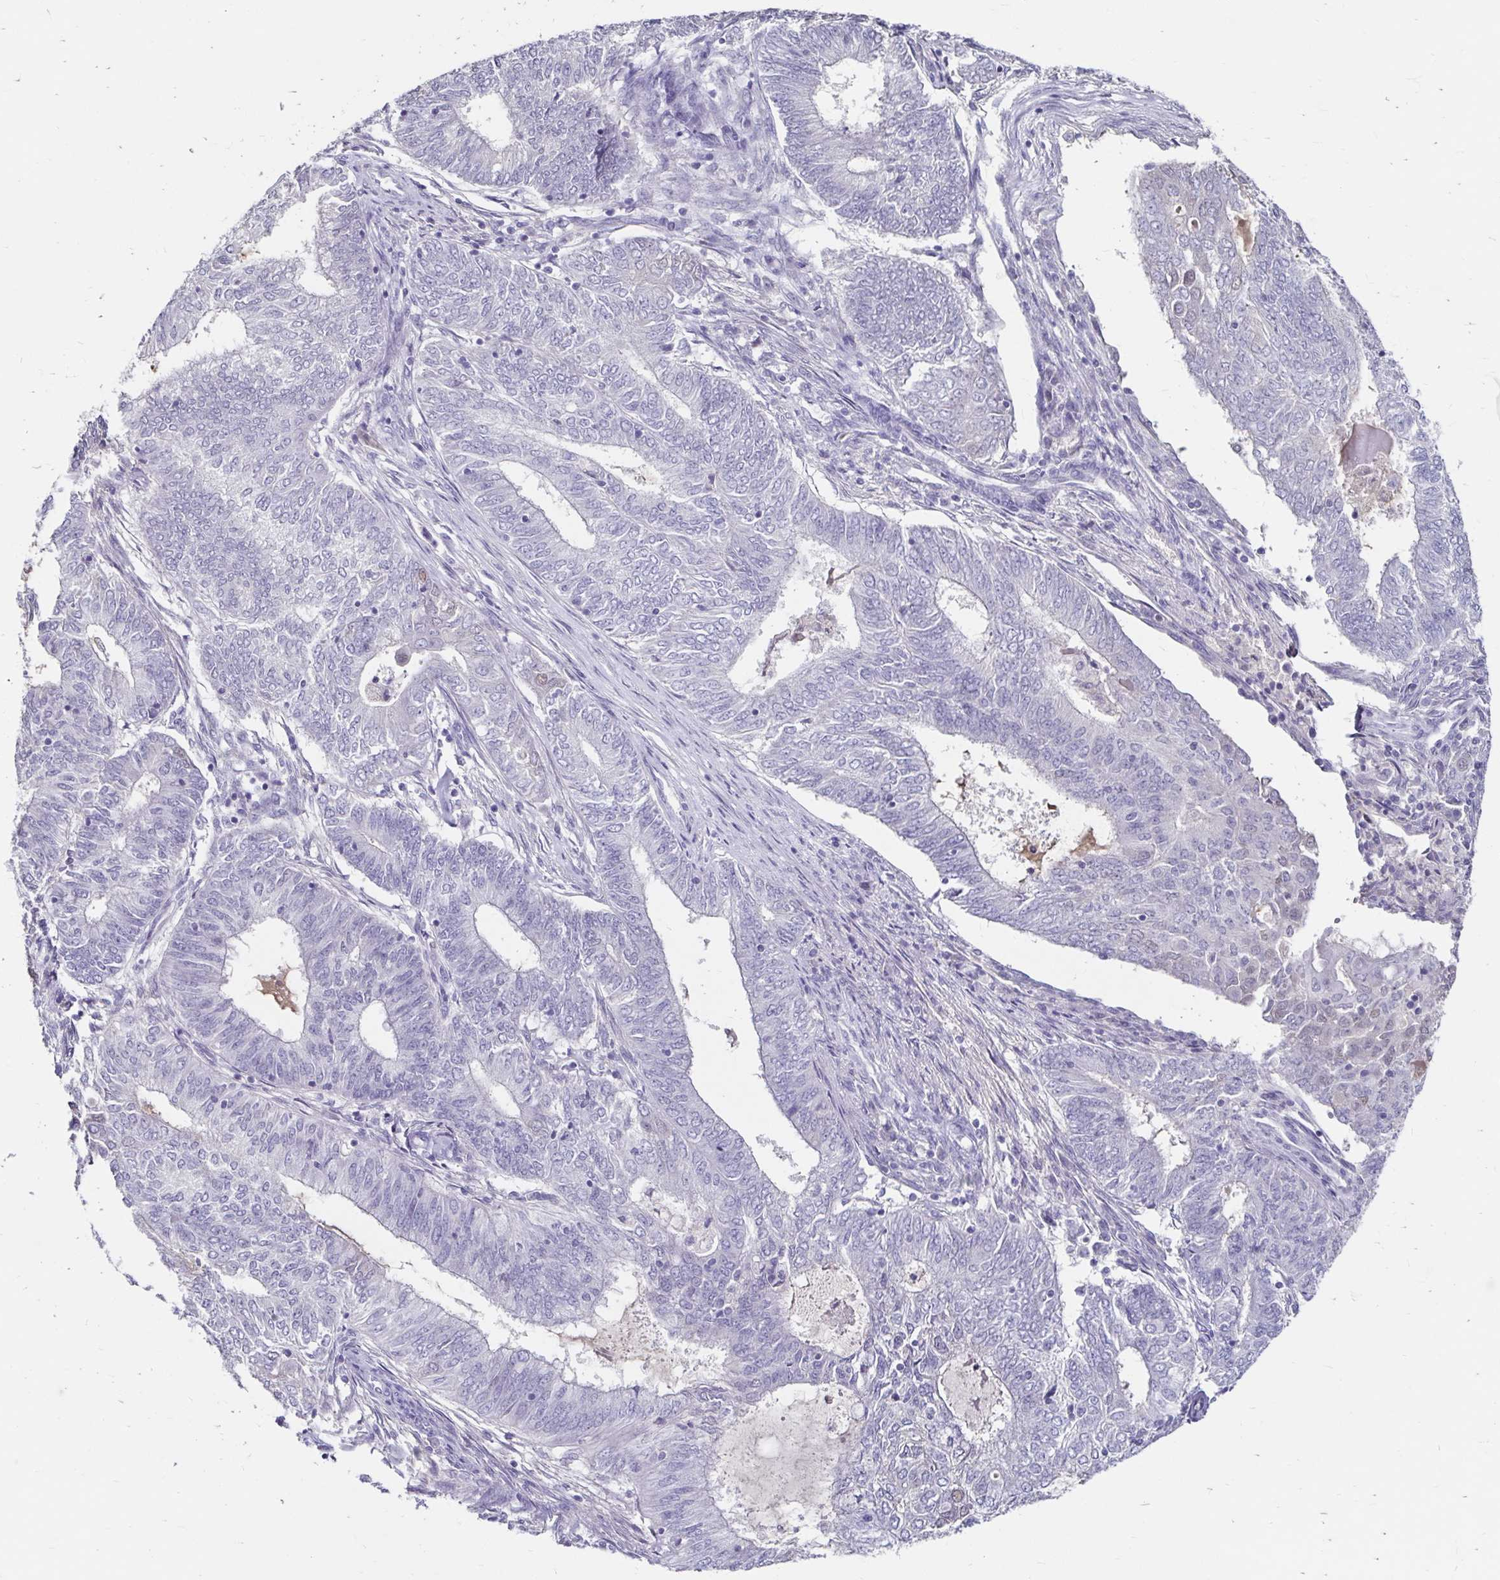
{"staining": {"intensity": "negative", "quantity": "none", "location": "none"}, "tissue": "endometrial cancer", "cell_type": "Tumor cells", "image_type": "cancer", "snomed": [{"axis": "morphology", "description": "Adenocarcinoma, NOS"}, {"axis": "topography", "description": "Endometrium"}], "caption": "Immunohistochemistry photomicrograph of human endometrial cancer stained for a protein (brown), which reveals no expression in tumor cells.", "gene": "SCG3", "patient": {"sex": "female", "age": 62}}